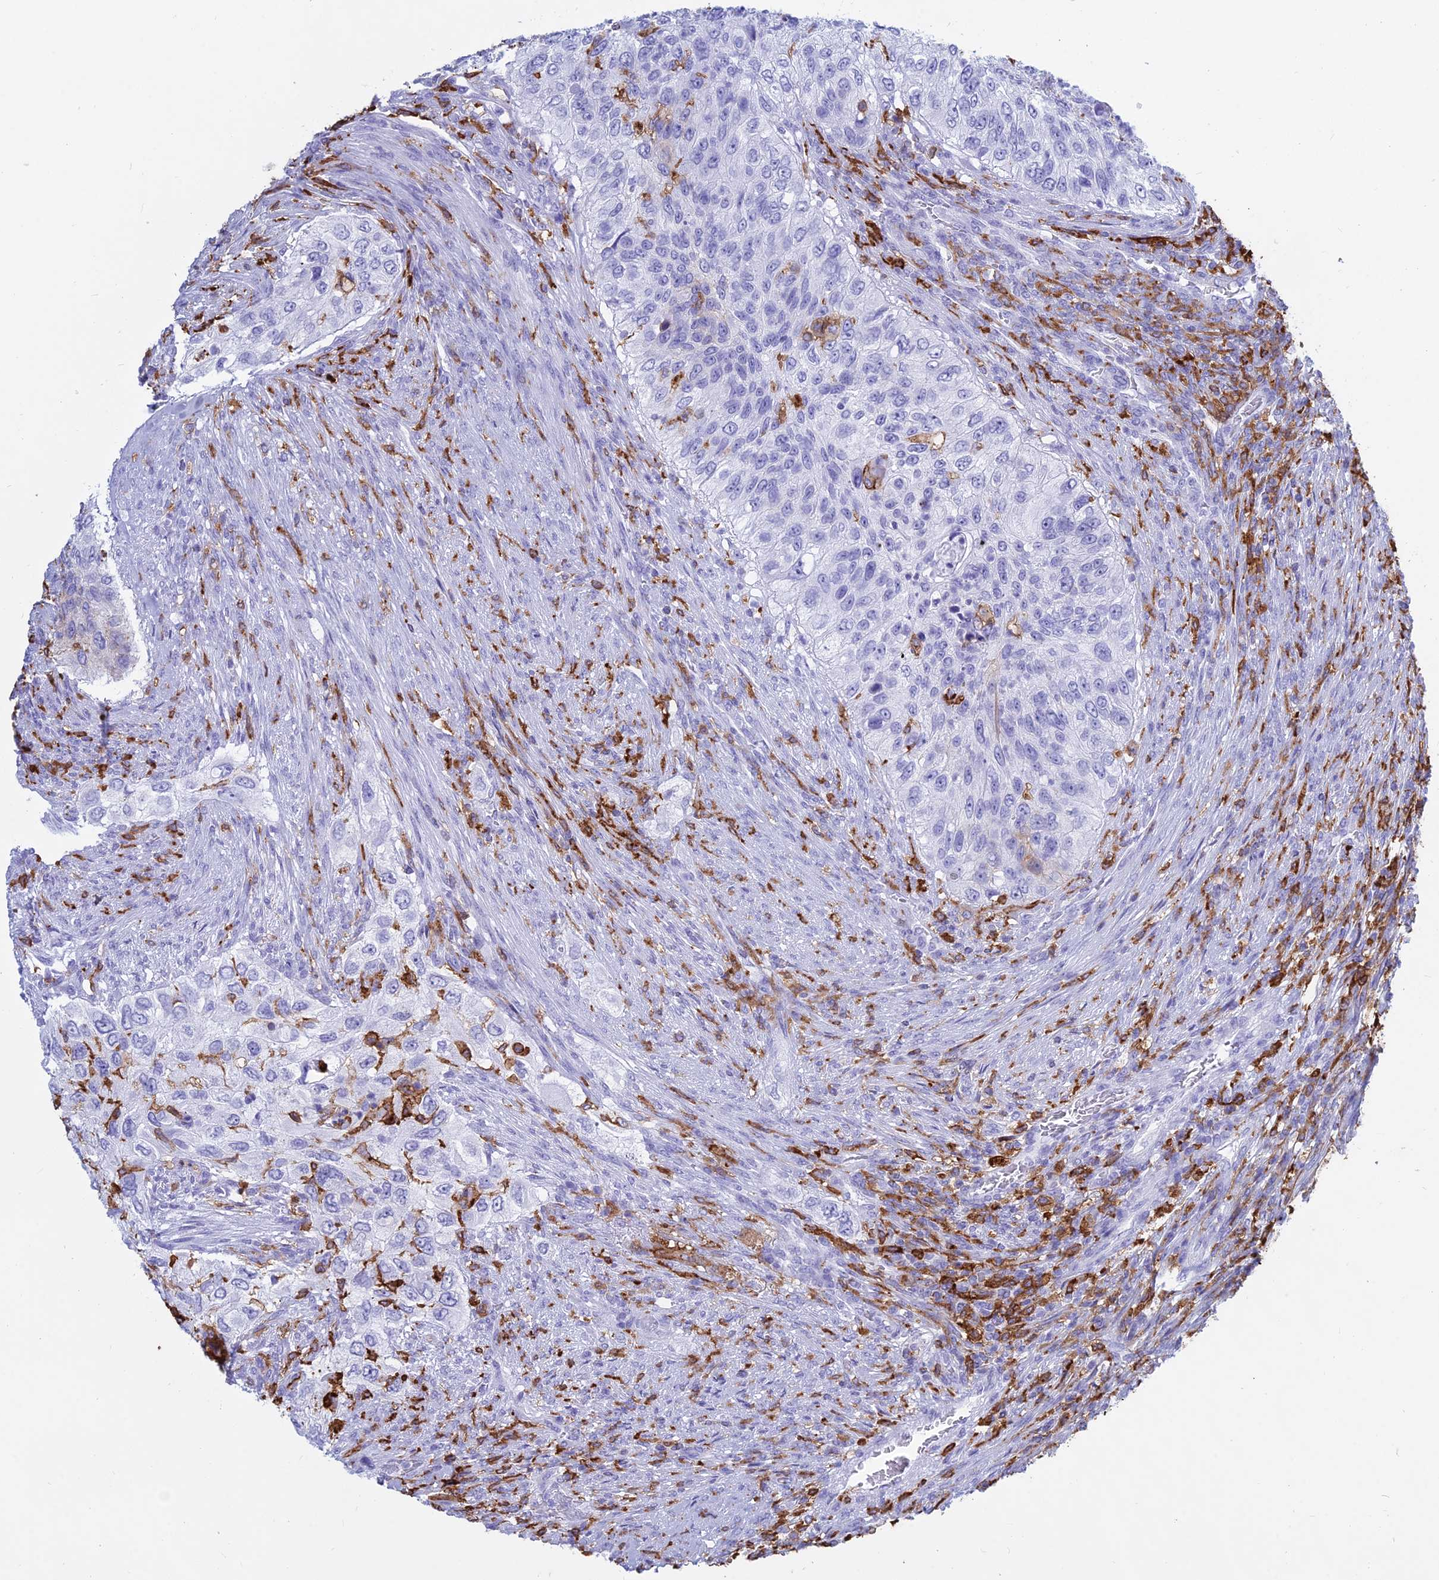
{"staining": {"intensity": "negative", "quantity": "none", "location": "none"}, "tissue": "urothelial cancer", "cell_type": "Tumor cells", "image_type": "cancer", "snomed": [{"axis": "morphology", "description": "Urothelial carcinoma, High grade"}, {"axis": "topography", "description": "Urinary bladder"}], "caption": "DAB immunohistochemical staining of urothelial carcinoma (high-grade) reveals no significant staining in tumor cells. (Immunohistochemistry, brightfield microscopy, high magnification).", "gene": "HLA-DRB1", "patient": {"sex": "female", "age": 60}}